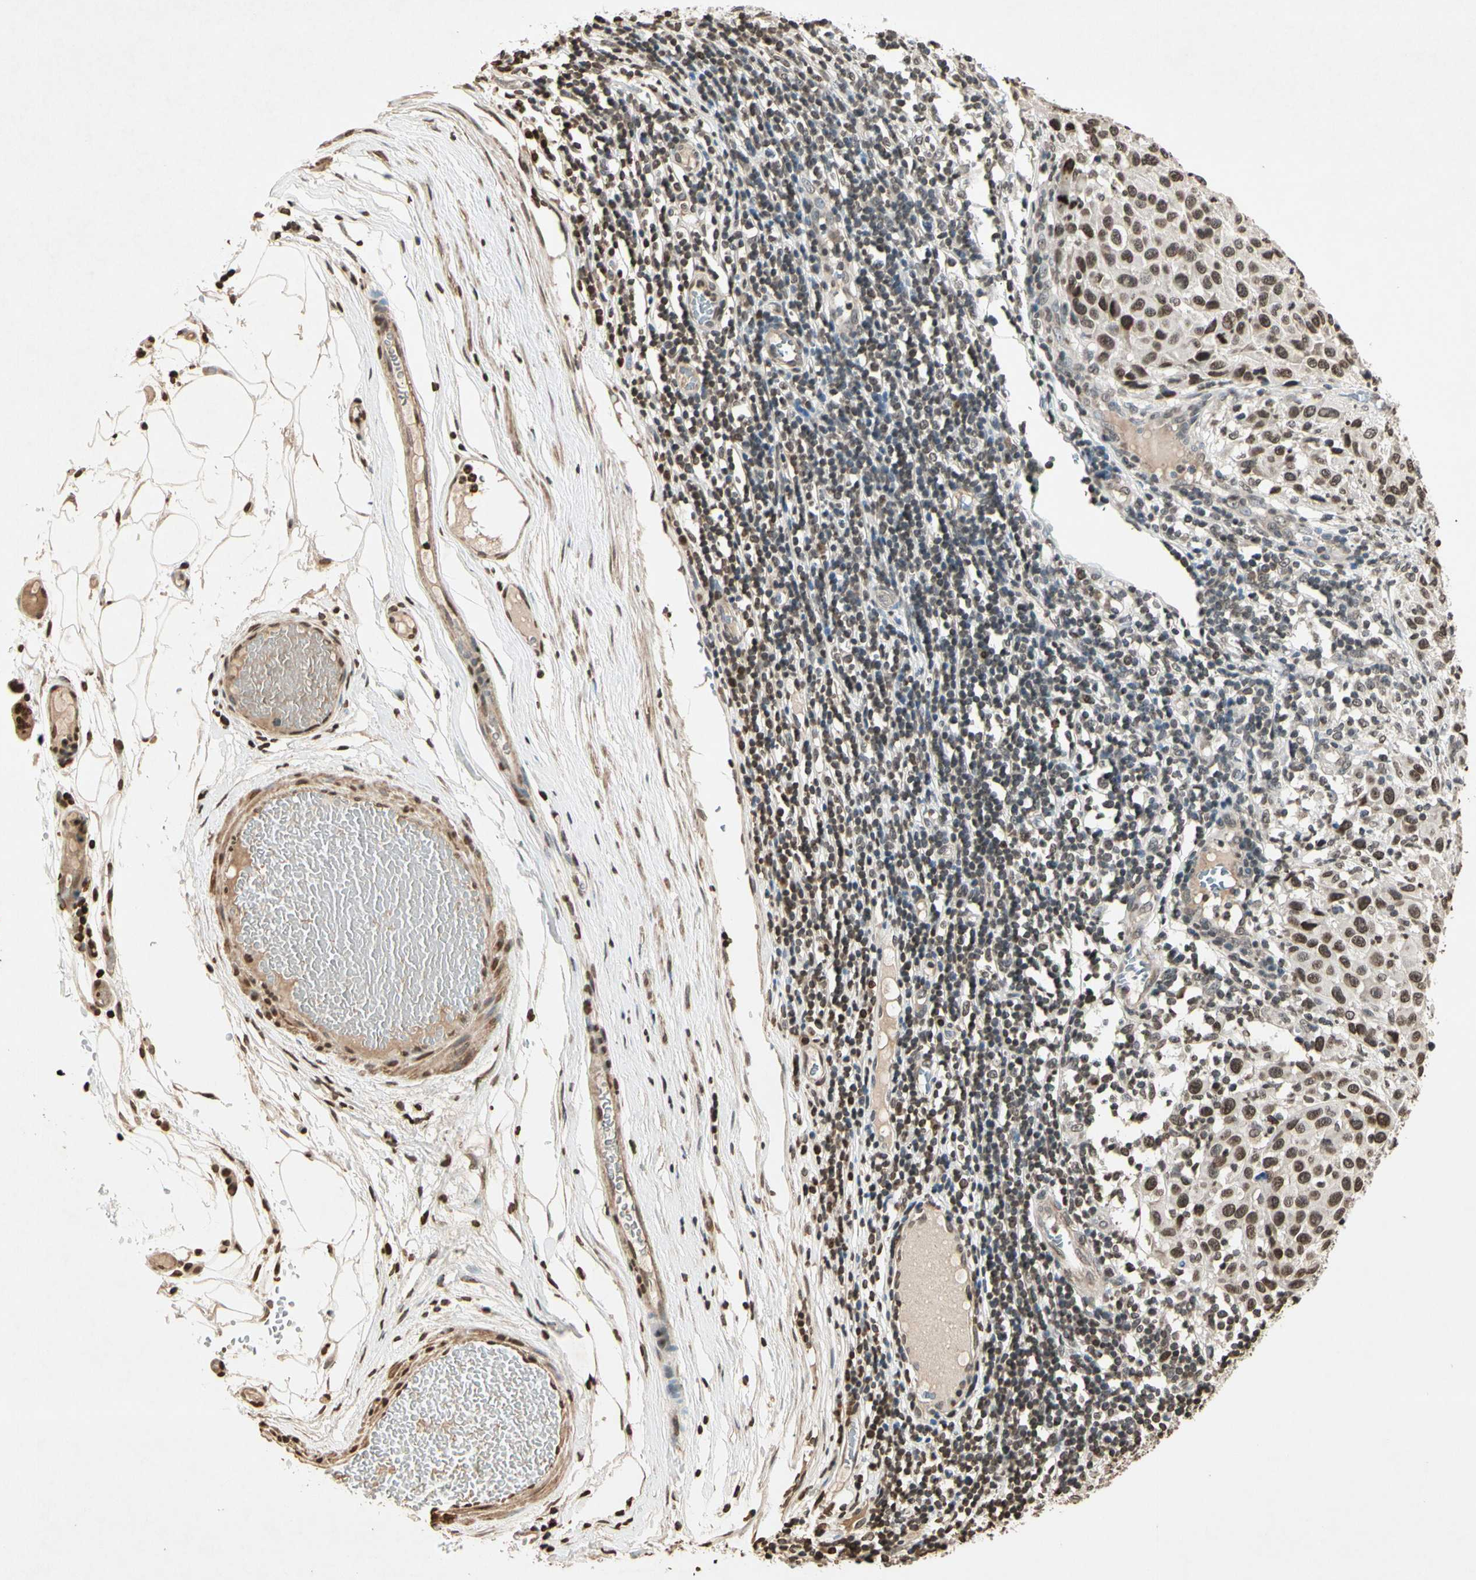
{"staining": {"intensity": "moderate", "quantity": "25%-75%", "location": "nuclear"}, "tissue": "melanoma", "cell_type": "Tumor cells", "image_type": "cancer", "snomed": [{"axis": "morphology", "description": "Malignant melanoma, Metastatic site"}, {"axis": "topography", "description": "Lymph node"}], "caption": "The image demonstrates staining of malignant melanoma (metastatic site), revealing moderate nuclear protein expression (brown color) within tumor cells.", "gene": "TOP1", "patient": {"sex": "male", "age": 61}}